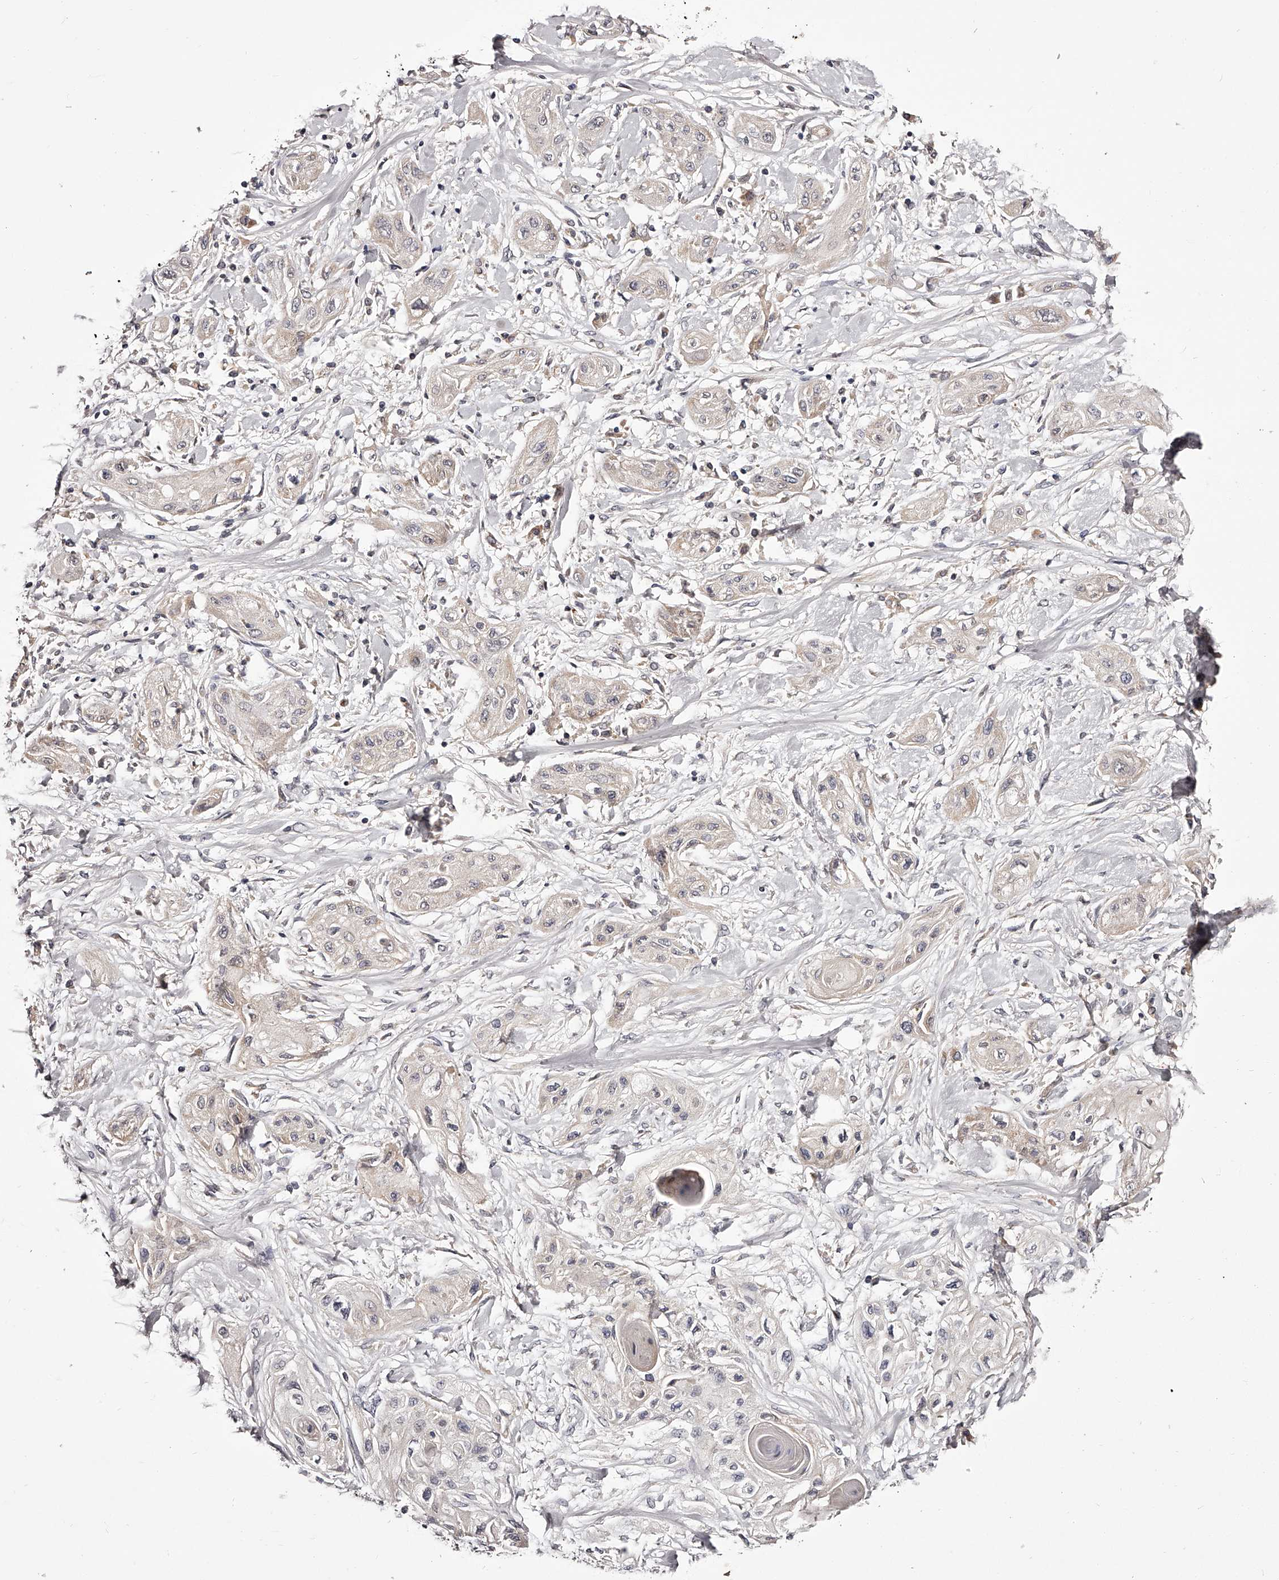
{"staining": {"intensity": "weak", "quantity": "<25%", "location": "cytoplasmic/membranous"}, "tissue": "lung cancer", "cell_type": "Tumor cells", "image_type": "cancer", "snomed": [{"axis": "morphology", "description": "Squamous cell carcinoma, NOS"}, {"axis": "topography", "description": "Lung"}], "caption": "This image is of lung cancer (squamous cell carcinoma) stained with IHC to label a protein in brown with the nuclei are counter-stained blue. There is no expression in tumor cells.", "gene": "ODF2L", "patient": {"sex": "female", "age": 47}}